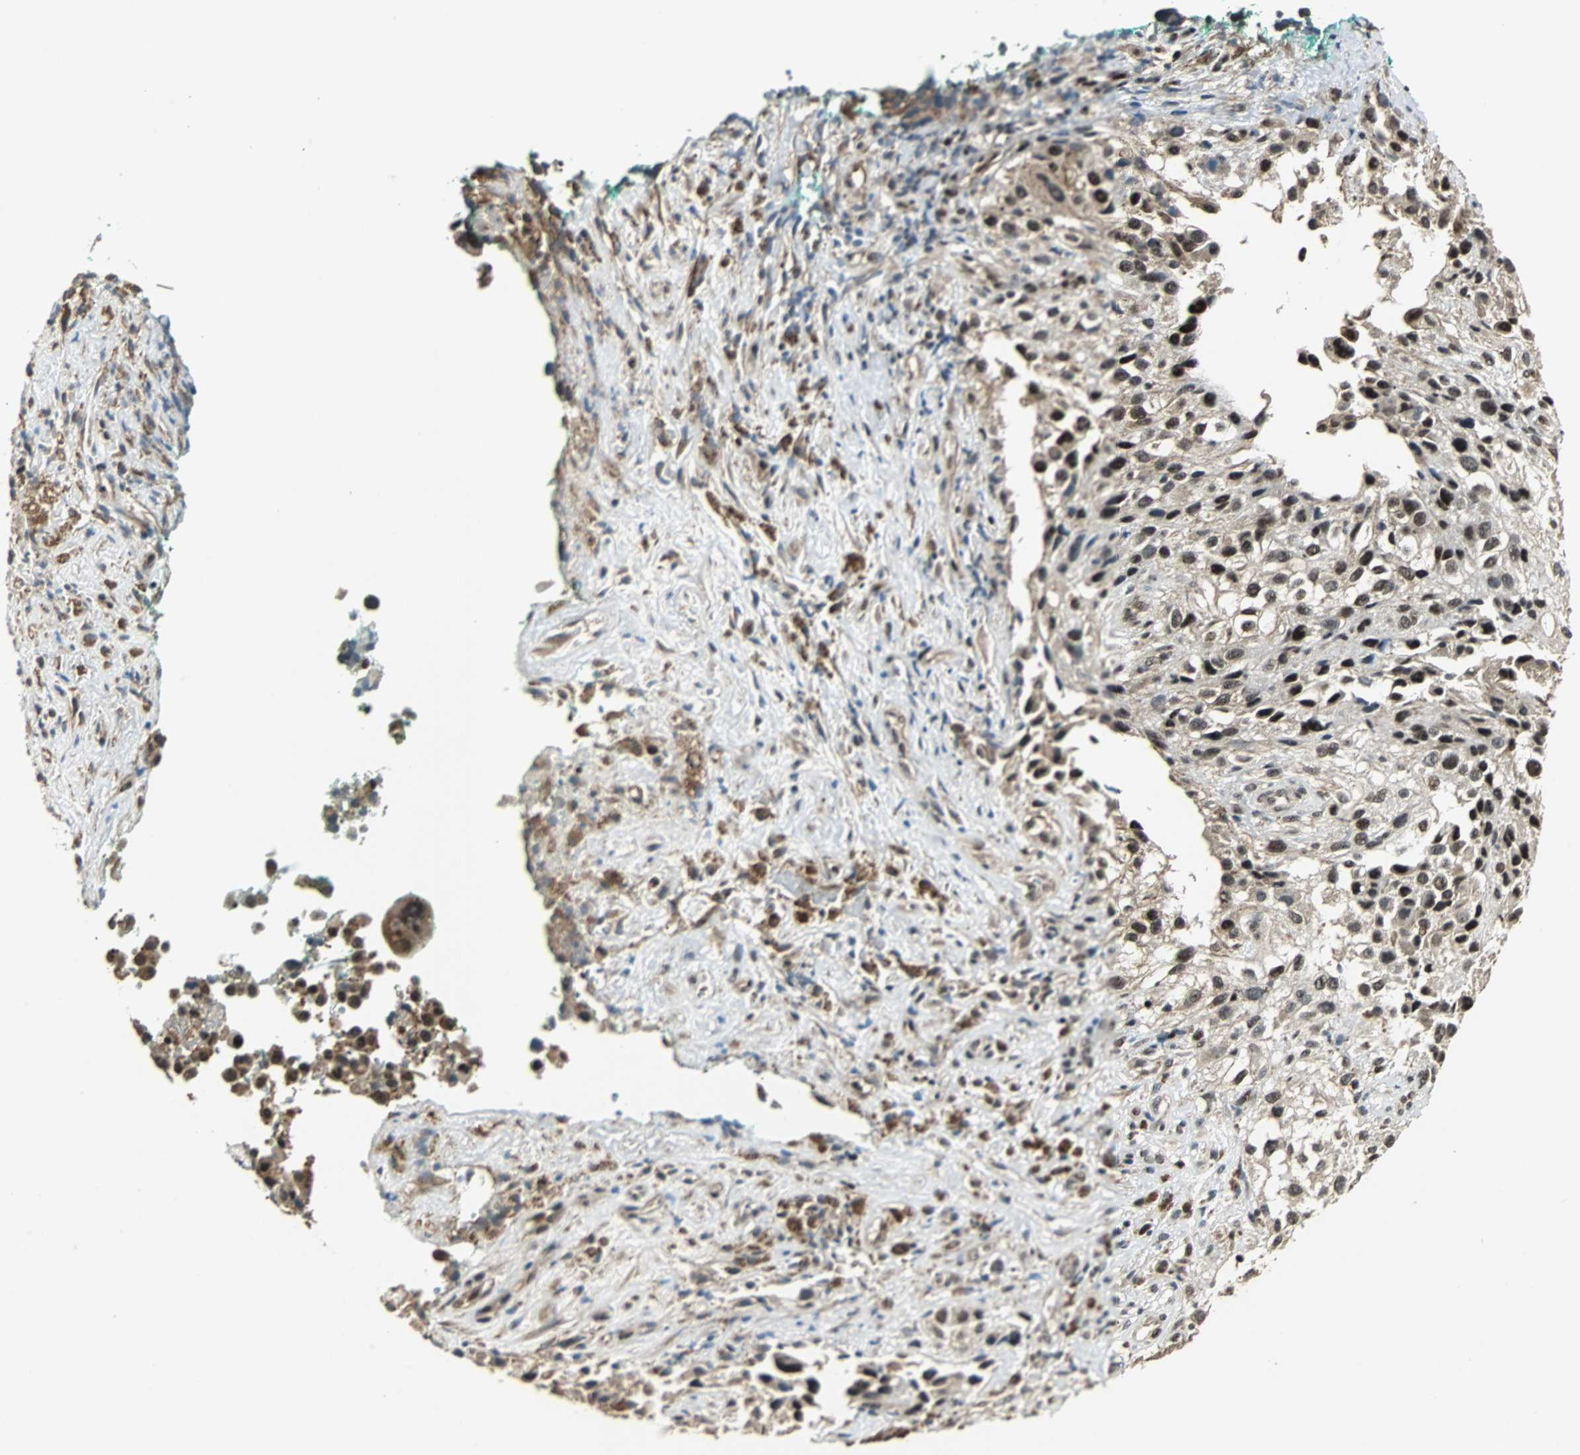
{"staining": {"intensity": "strong", "quantity": "25%-75%", "location": "cytoplasmic/membranous"}, "tissue": "melanoma", "cell_type": "Tumor cells", "image_type": "cancer", "snomed": [{"axis": "morphology", "description": "Necrosis, NOS"}, {"axis": "morphology", "description": "Malignant melanoma, NOS"}, {"axis": "topography", "description": "Skin"}], "caption": "Tumor cells demonstrate strong cytoplasmic/membranous staining in about 25%-75% of cells in melanoma. The staining was performed using DAB (3,3'-diaminobenzidine), with brown indicating positive protein expression. Nuclei are stained blue with hematoxylin.", "gene": "MED4", "patient": {"sex": "female", "age": 87}}